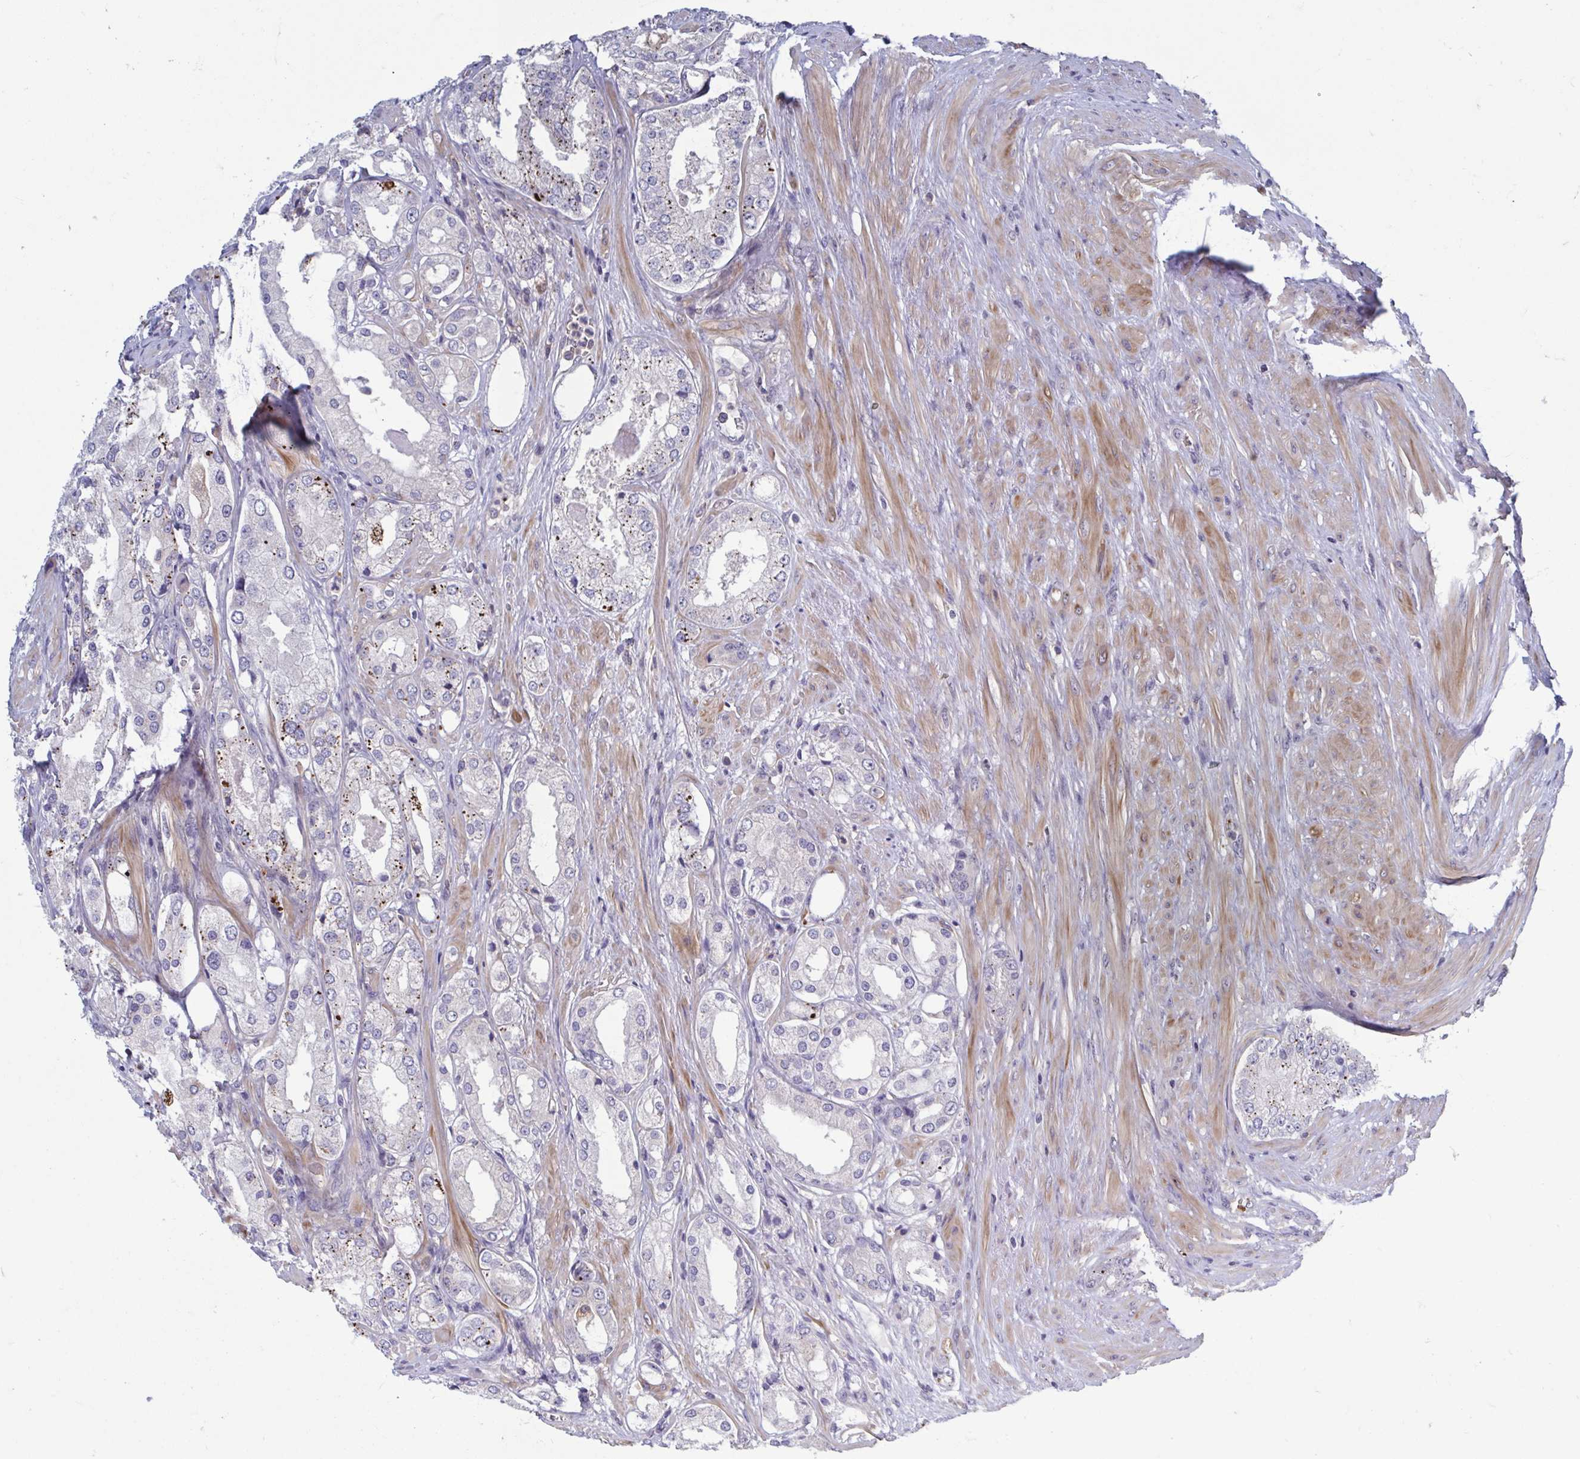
{"staining": {"intensity": "moderate", "quantity": "<25%", "location": "cytoplasmic/membranous"}, "tissue": "prostate cancer", "cell_type": "Tumor cells", "image_type": "cancer", "snomed": [{"axis": "morphology", "description": "Adenocarcinoma, Low grade"}, {"axis": "topography", "description": "Prostate"}], "caption": "A brown stain labels moderate cytoplasmic/membranous staining of a protein in low-grade adenocarcinoma (prostate) tumor cells. Immunohistochemistry stains the protein of interest in brown and the nuclei are stained blue.", "gene": "LRRC38", "patient": {"sex": "male", "age": 68}}